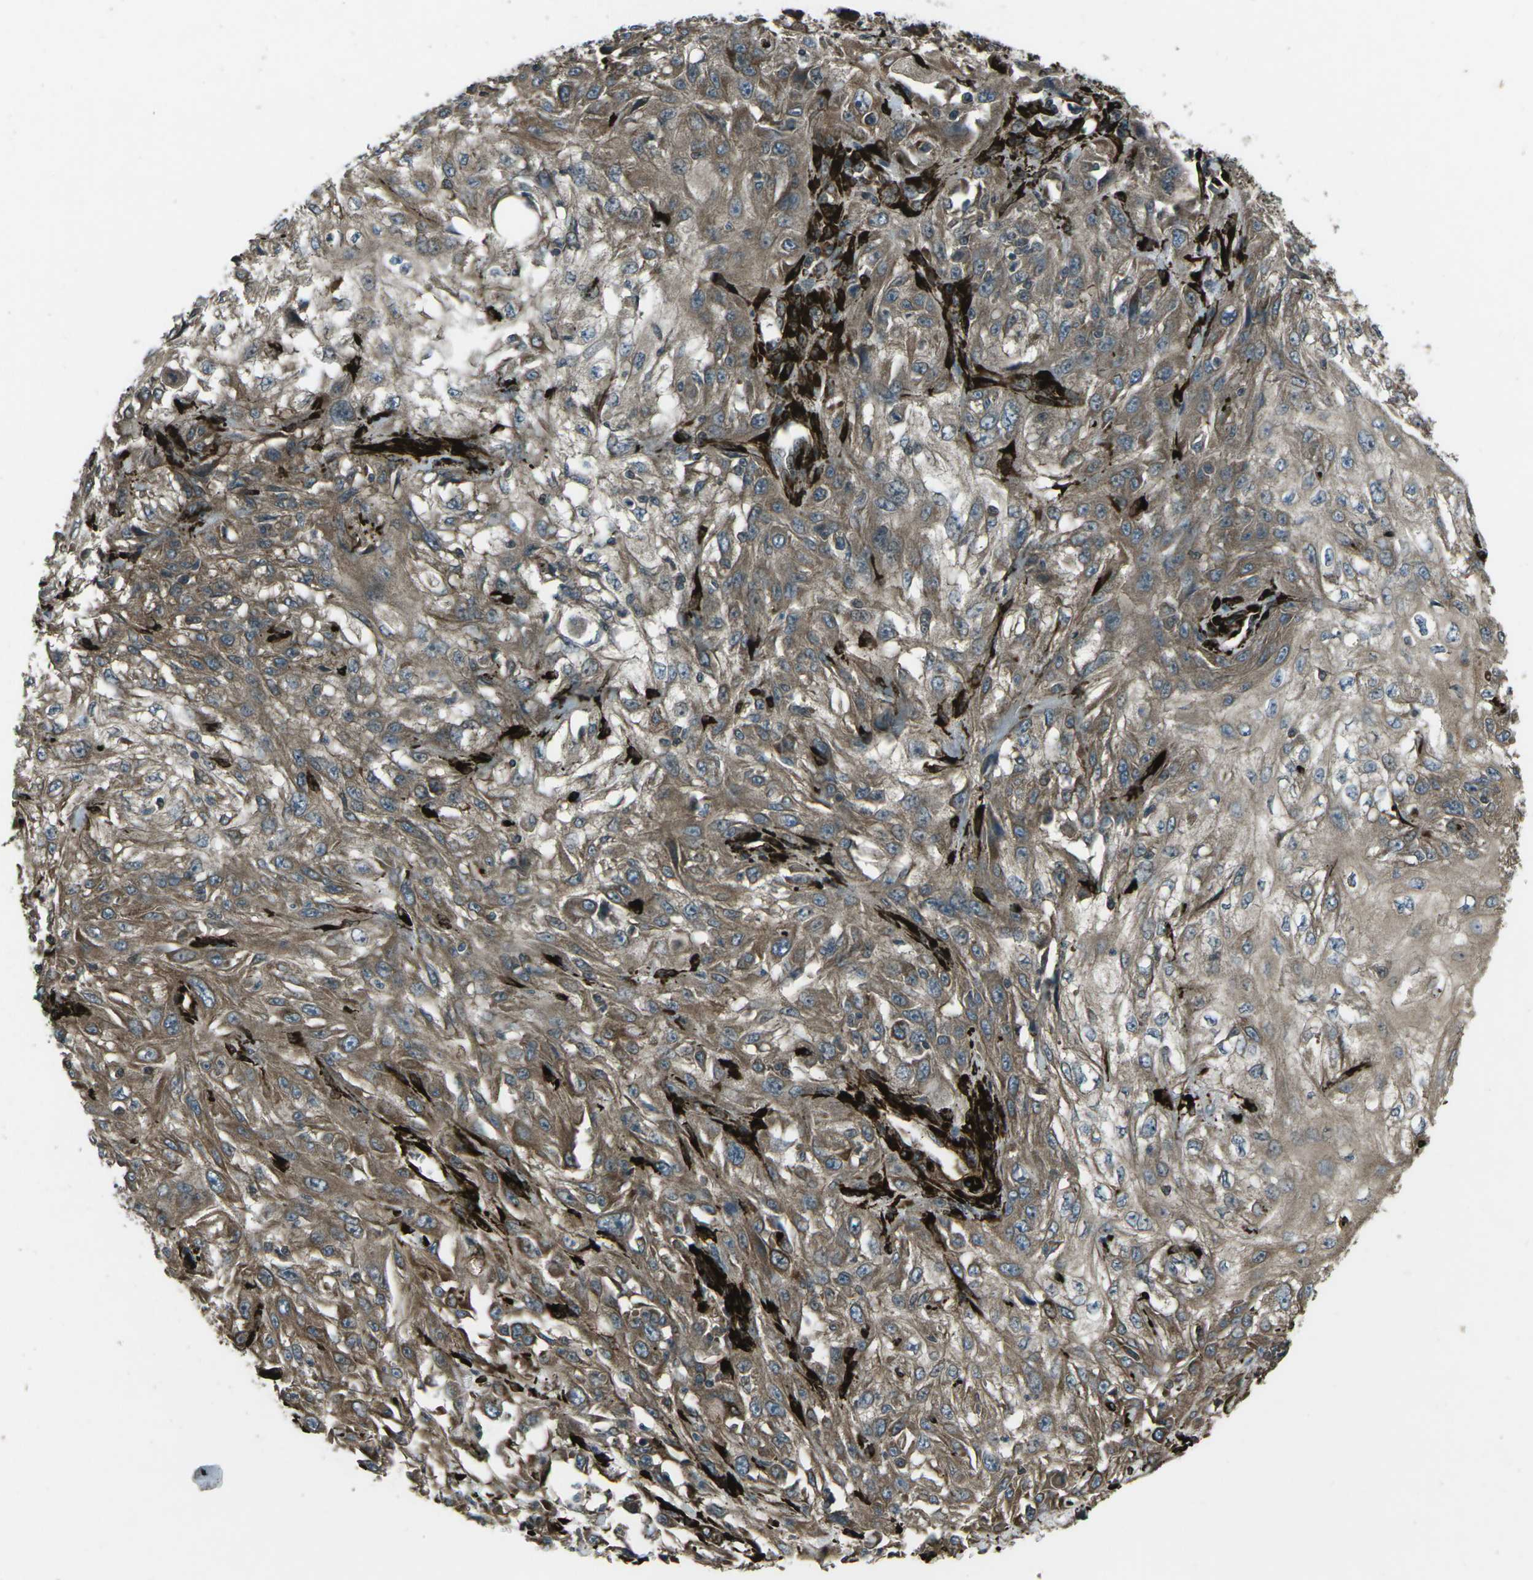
{"staining": {"intensity": "moderate", "quantity": ">75%", "location": "cytoplasmic/membranous"}, "tissue": "skin cancer", "cell_type": "Tumor cells", "image_type": "cancer", "snomed": [{"axis": "morphology", "description": "Squamous cell carcinoma, NOS"}, {"axis": "topography", "description": "Skin"}], "caption": "A brown stain highlights moderate cytoplasmic/membranous staining of a protein in skin cancer (squamous cell carcinoma) tumor cells.", "gene": "LSMEM1", "patient": {"sex": "male", "age": 75}}